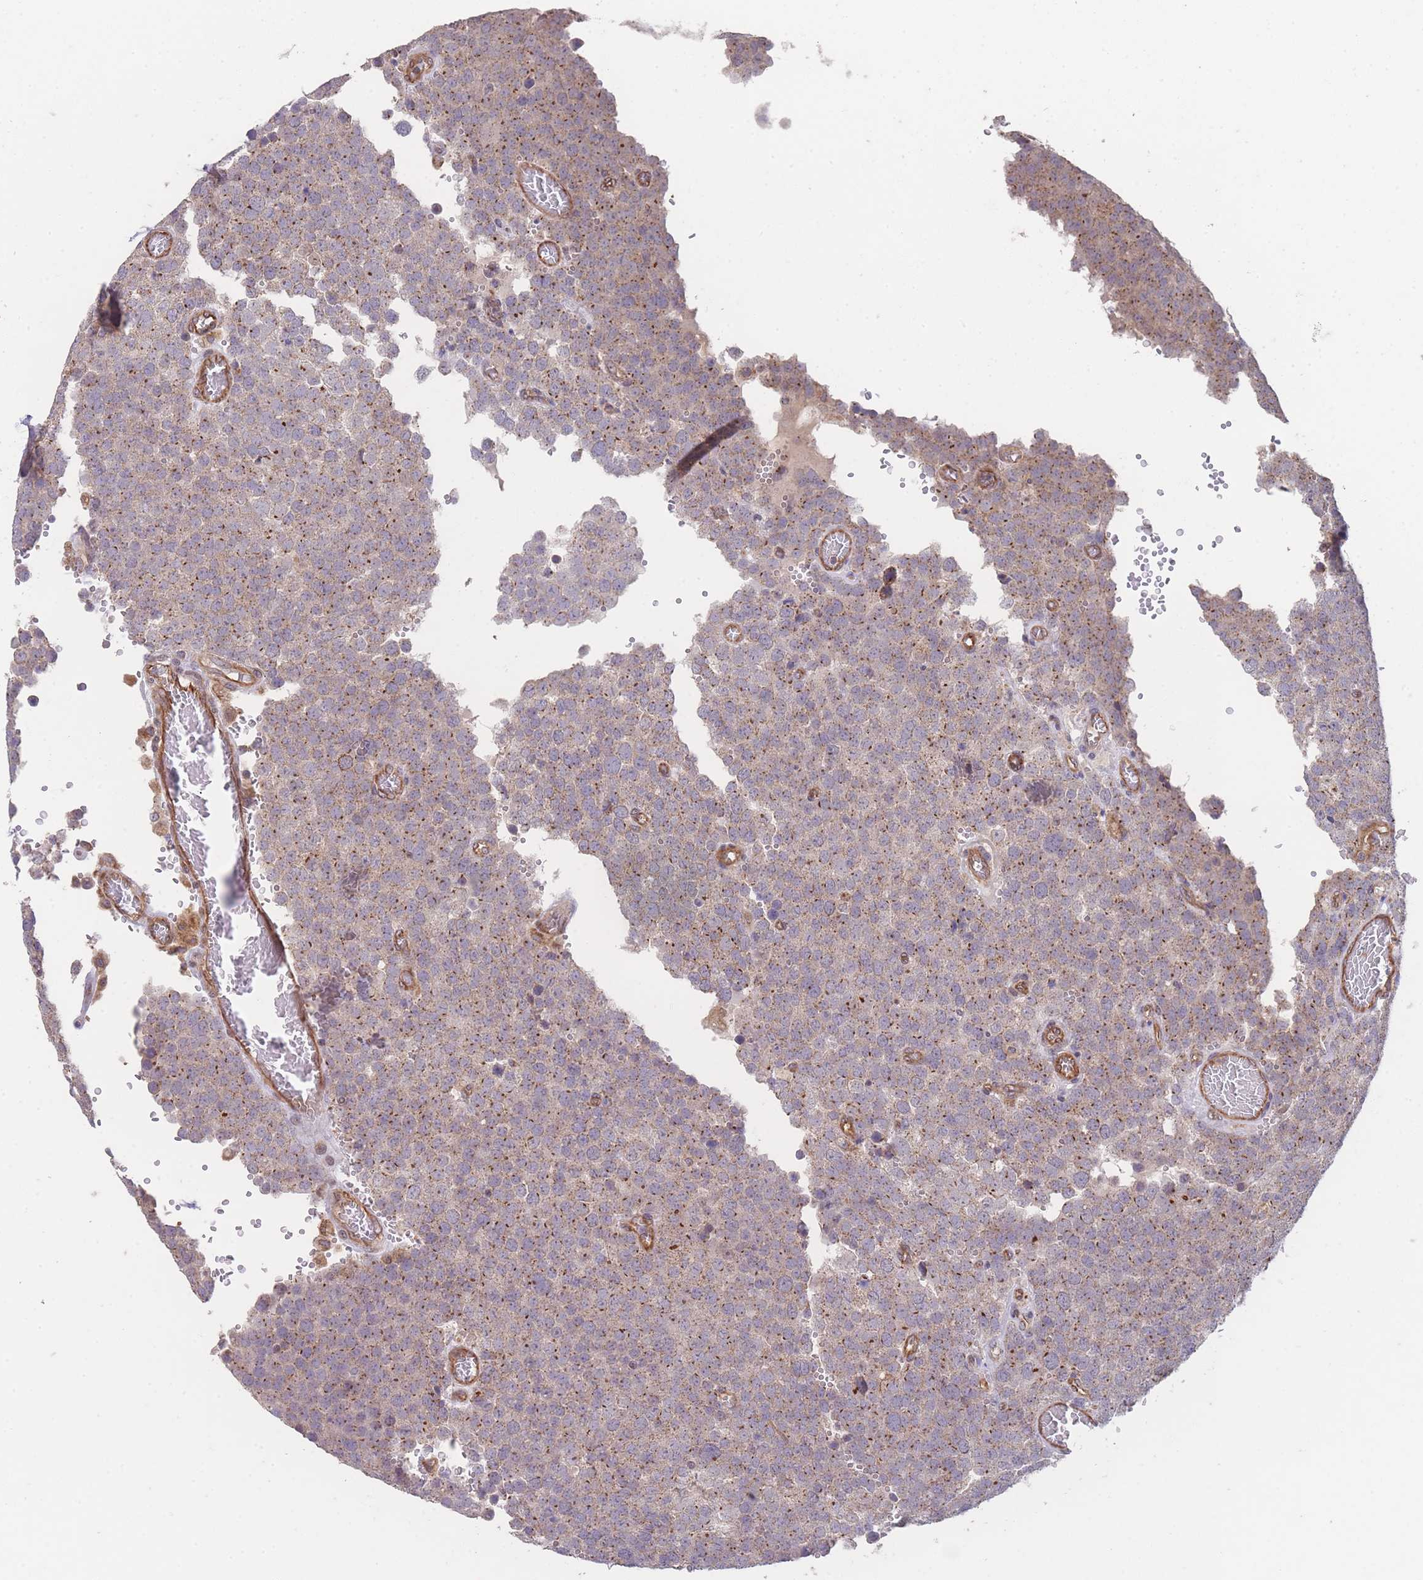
{"staining": {"intensity": "moderate", "quantity": "25%-75%", "location": "cytoplasmic/membranous"}, "tissue": "testis cancer", "cell_type": "Tumor cells", "image_type": "cancer", "snomed": [{"axis": "morphology", "description": "Normal tissue, NOS"}, {"axis": "morphology", "description": "Seminoma, NOS"}, {"axis": "topography", "description": "Testis"}], "caption": "This is a photomicrograph of immunohistochemistry (IHC) staining of testis cancer, which shows moderate positivity in the cytoplasmic/membranous of tumor cells.", "gene": "PXMP4", "patient": {"sex": "male", "age": 71}}